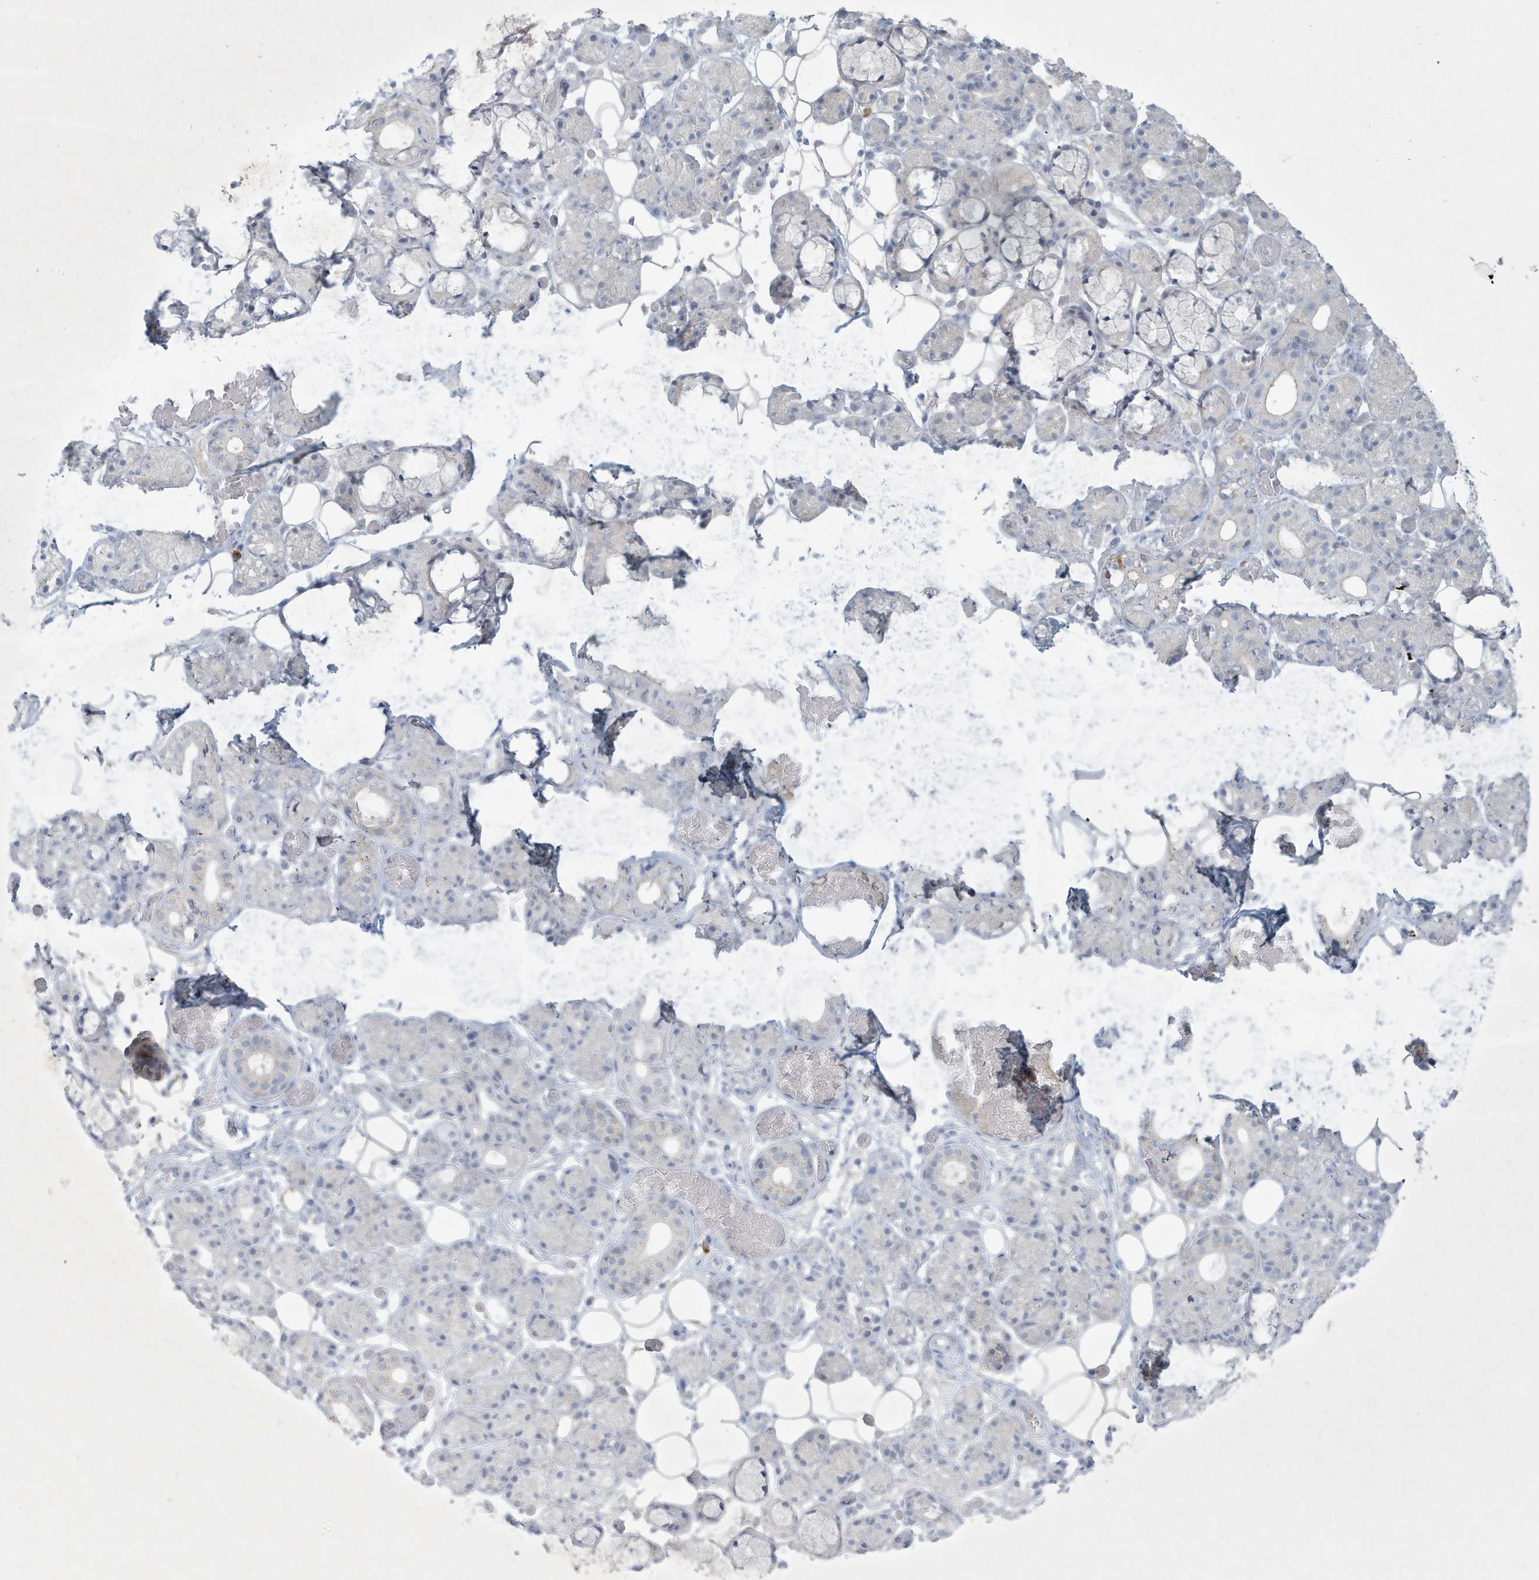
{"staining": {"intensity": "negative", "quantity": "none", "location": "none"}, "tissue": "salivary gland", "cell_type": "Glandular cells", "image_type": "normal", "snomed": [{"axis": "morphology", "description": "Normal tissue, NOS"}, {"axis": "topography", "description": "Salivary gland"}], "caption": "Immunohistochemistry photomicrograph of benign human salivary gland stained for a protein (brown), which shows no expression in glandular cells.", "gene": "CCDC24", "patient": {"sex": "male", "age": 63}}